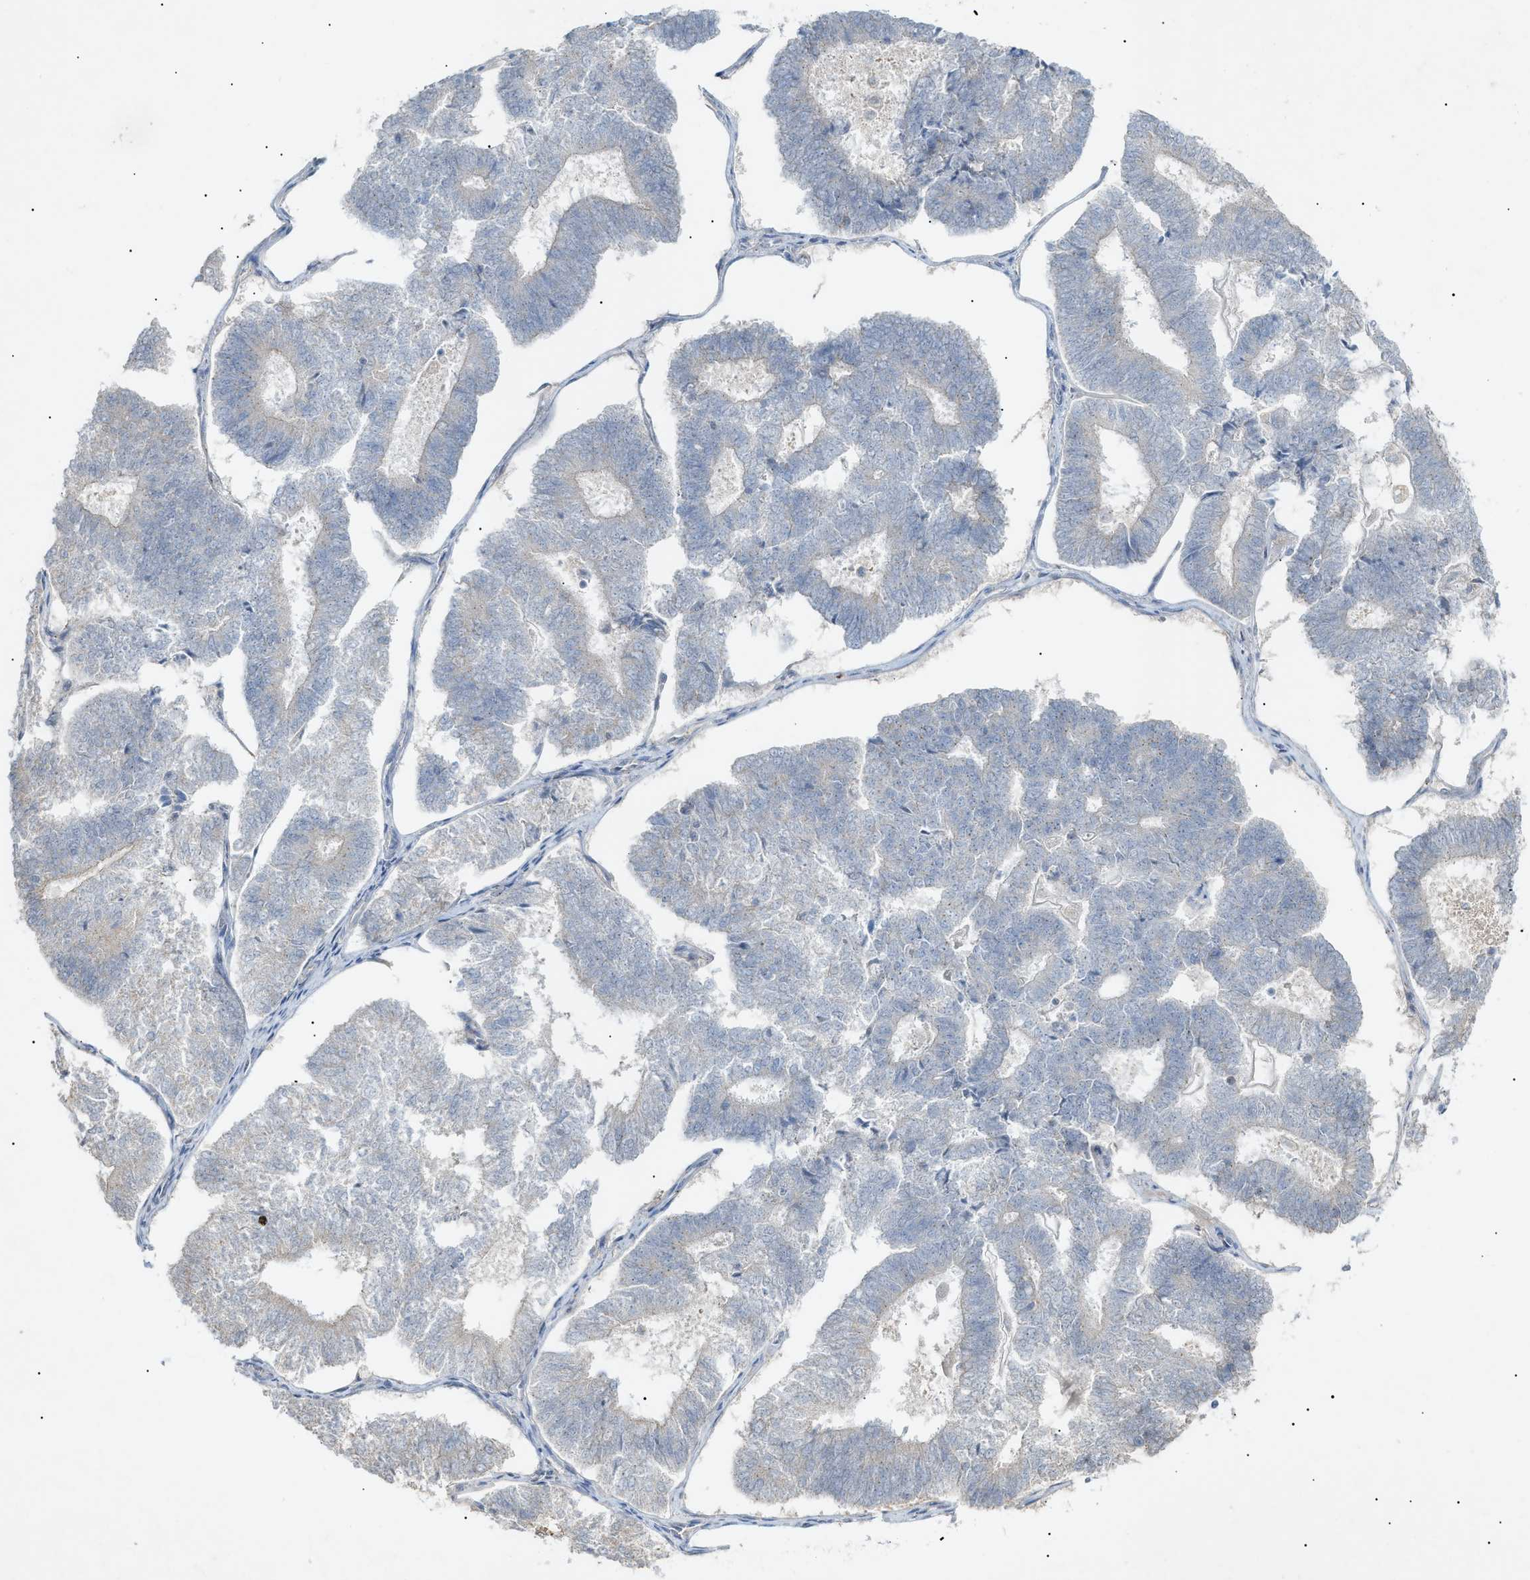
{"staining": {"intensity": "negative", "quantity": "none", "location": "none"}, "tissue": "endometrial cancer", "cell_type": "Tumor cells", "image_type": "cancer", "snomed": [{"axis": "morphology", "description": "Adenocarcinoma, NOS"}, {"axis": "topography", "description": "Endometrium"}], "caption": "Human endometrial cancer (adenocarcinoma) stained for a protein using immunohistochemistry displays no positivity in tumor cells.", "gene": "SLC25A31", "patient": {"sex": "female", "age": 70}}